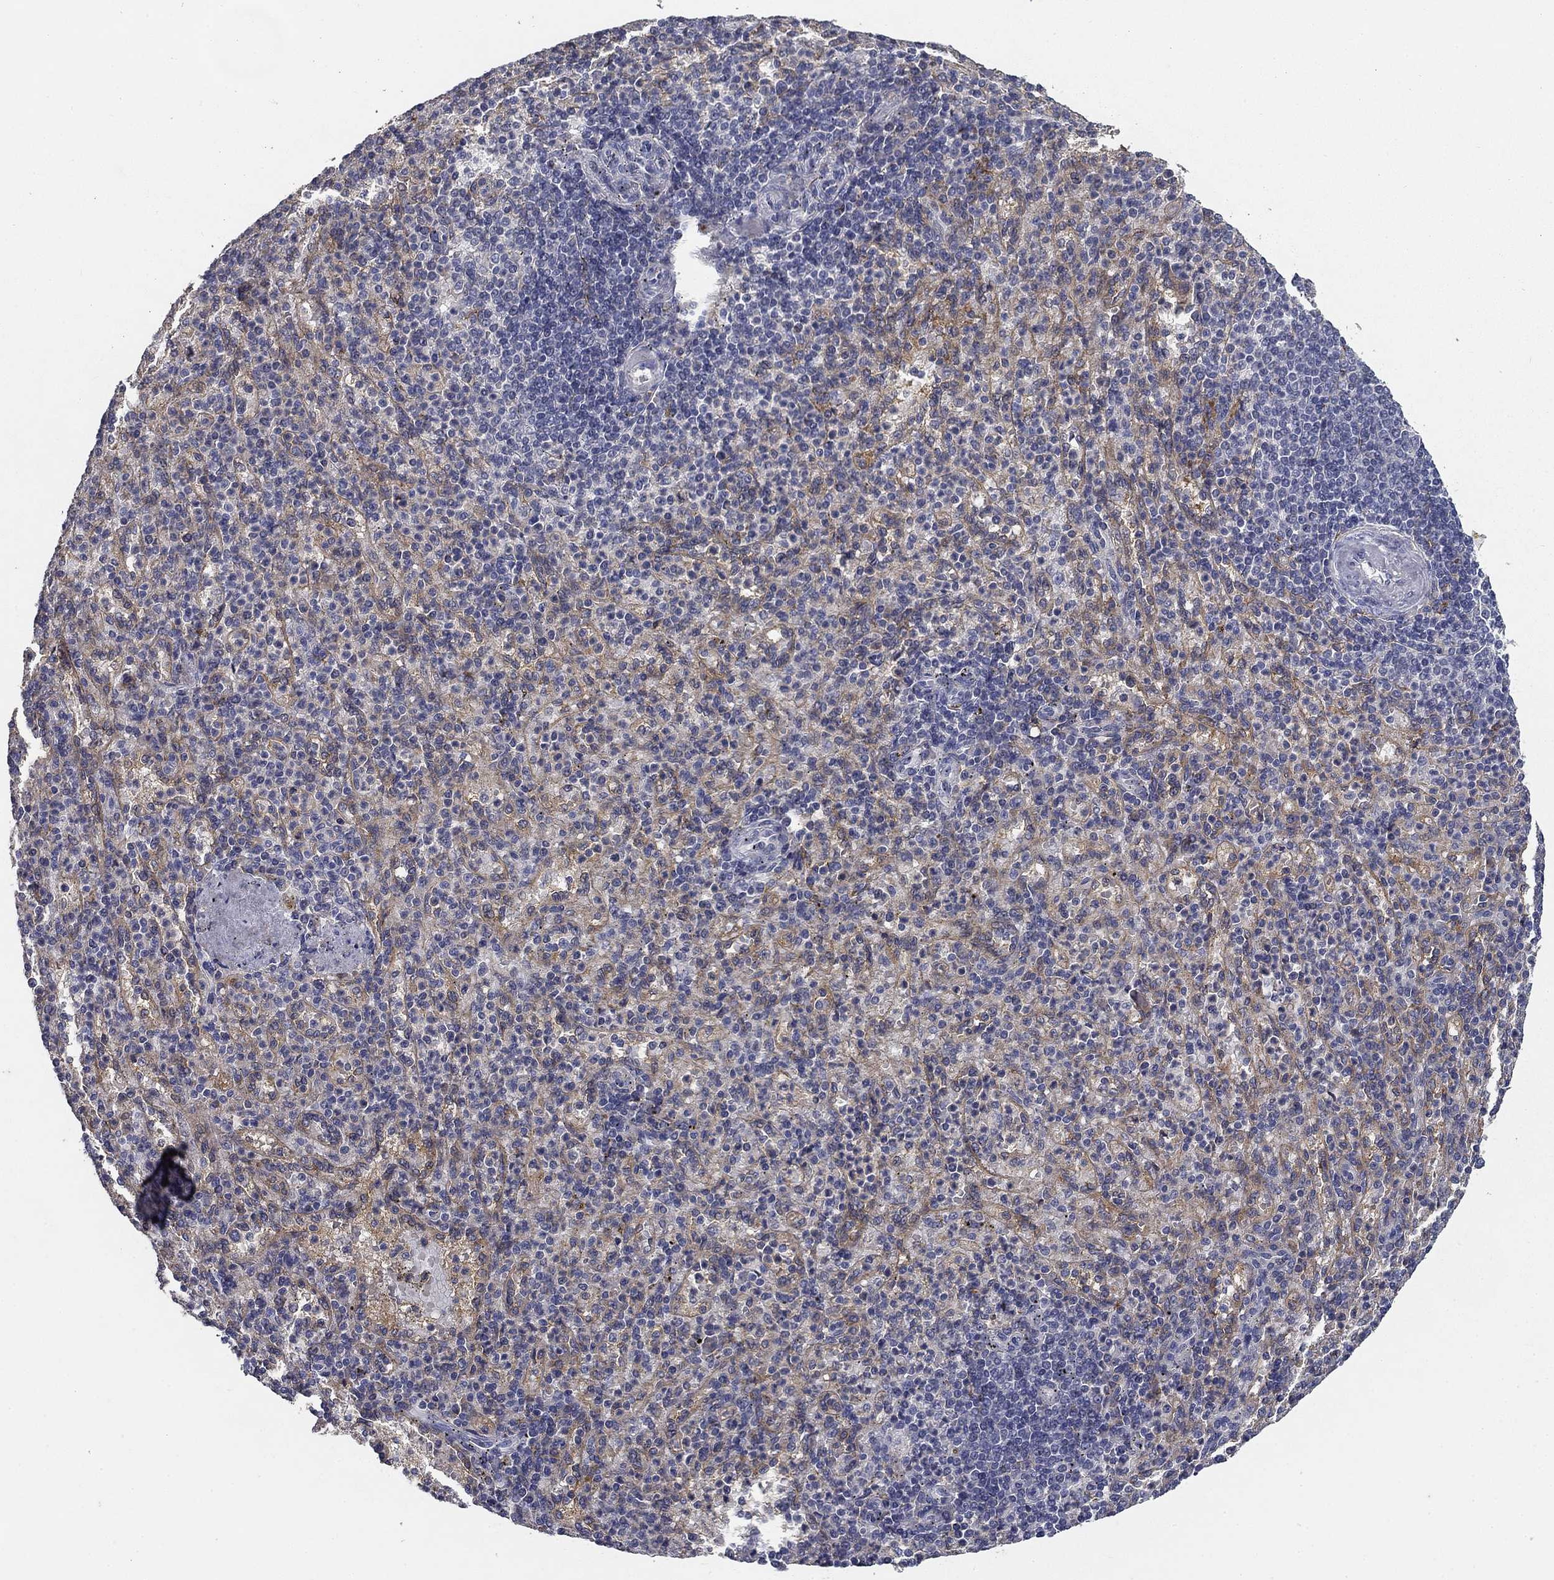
{"staining": {"intensity": "negative", "quantity": "none", "location": "none"}, "tissue": "spleen", "cell_type": "Cells in red pulp", "image_type": "normal", "snomed": [{"axis": "morphology", "description": "Normal tissue, NOS"}, {"axis": "topography", "description": "Spleen"}], "caption": "Immunohistochemistry micrograph of benign spleen: spleen stained with DAB exhibits no significant protein expression in cells in red pulp. (DAB immunohistochemistry (IHC), high magnification).", "gene": "CD274", "patient": {"sex": "female", "age": 74}}